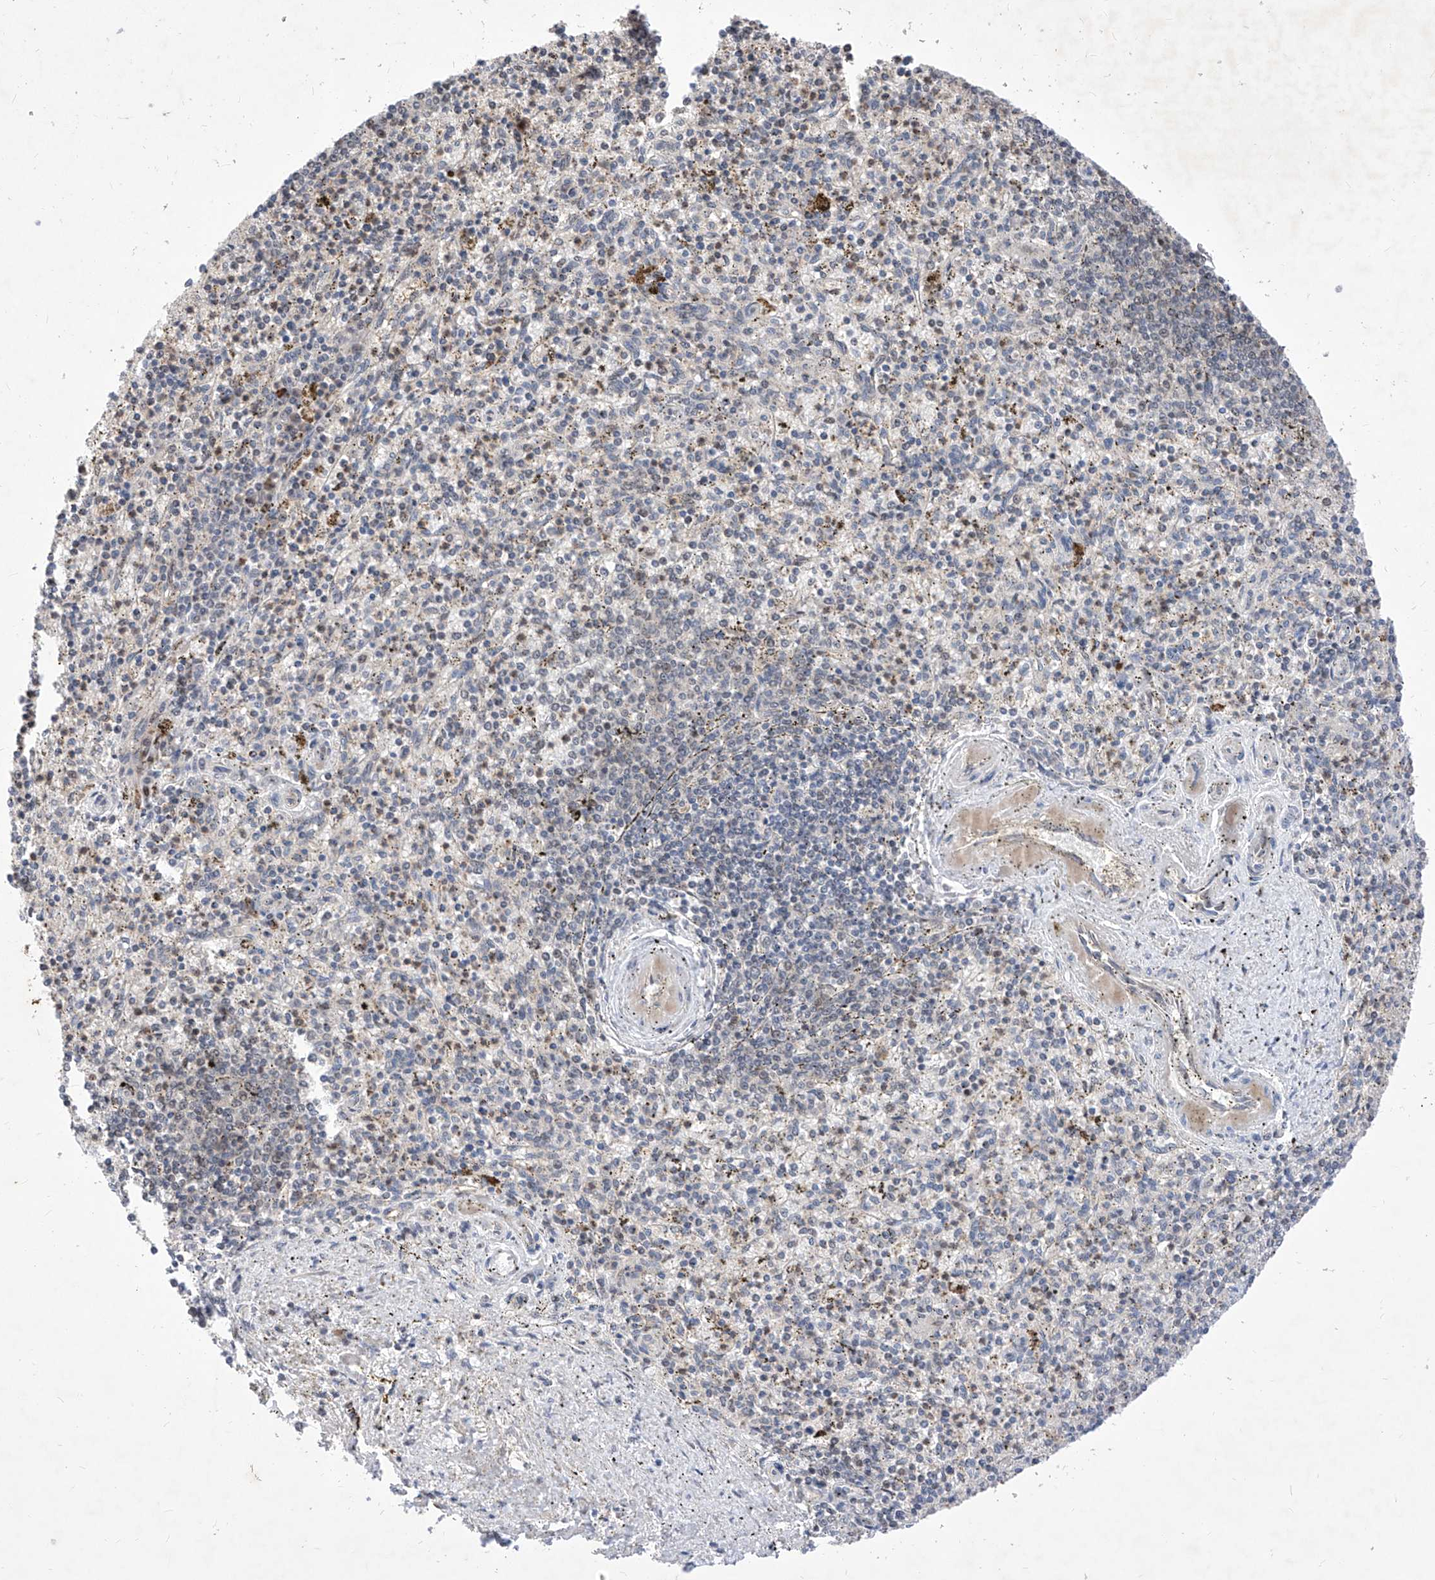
{"staining": {"intensity": "weak", "quantity": "<25%", "location": "nuclear"}, "tissue": "spleen", "cell_type": "Cells in red pulp", "image_type": "normal", "snomed": [{"axis": "morphology", "description": "Normal tissue, NOS"}, {"axis": "topography", "description": "Spleen"}], "caption": "This is an immunohistochemistry (IHC) image of normal human spleen. There is no expression in cells in red pulp.", "gene": "LGR4", "patient": {"sex": "male", "age": 72}}